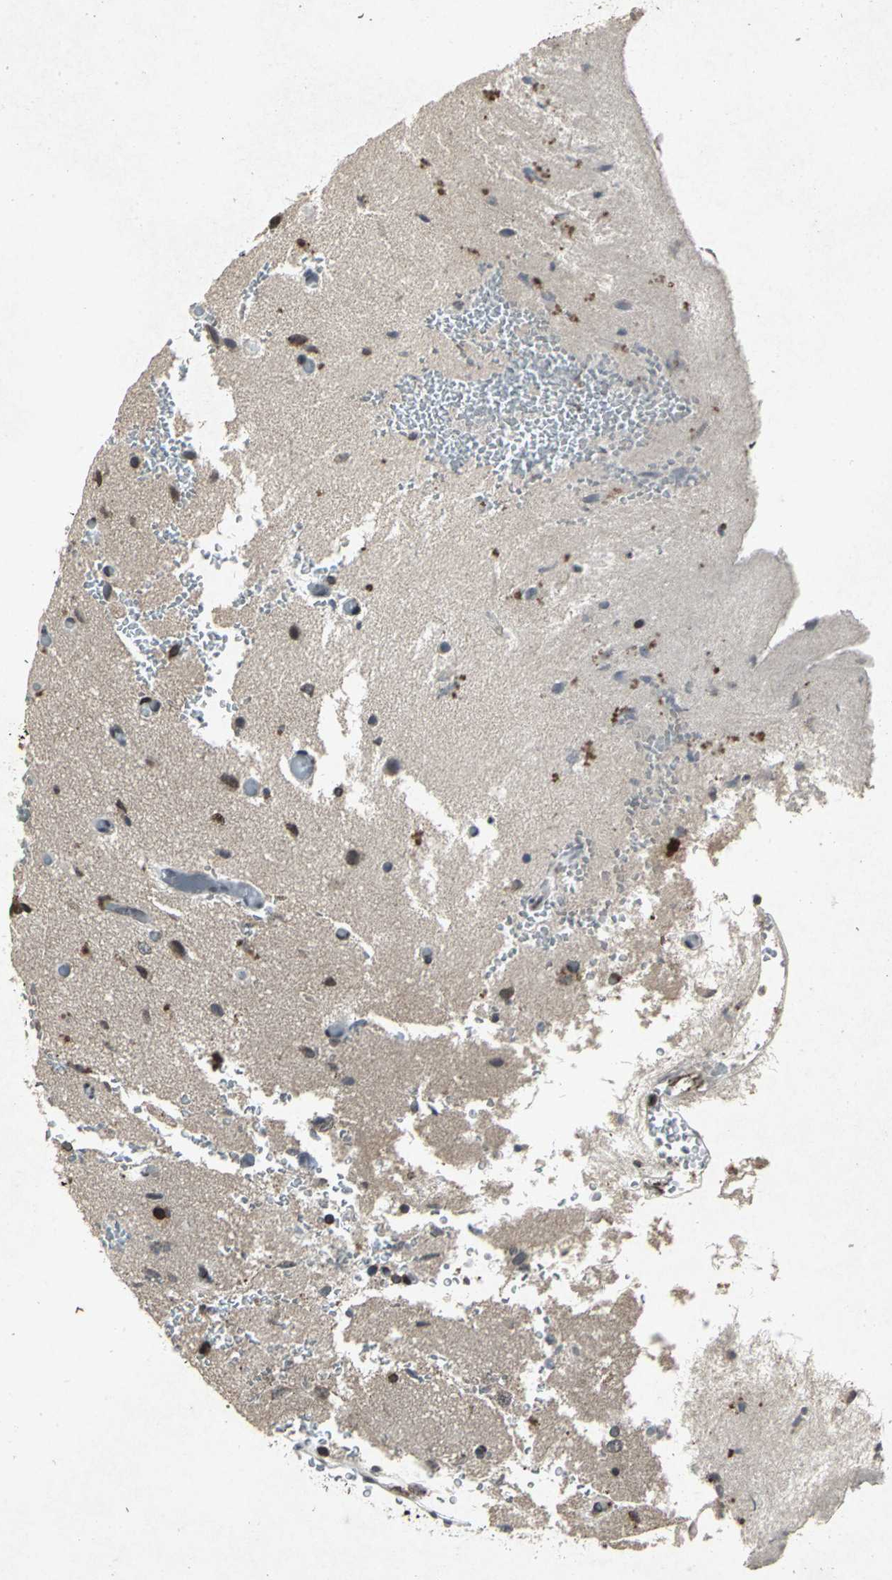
{"staining": {"intensity": "strong", "quantity": ">75%", "location": "cytoplasmic/membranous,nuclear"}, "tissue": "glioma", "cell_type": "Tumor cells", "image_type": "cancer", "snomed": [{"axis": "morphology", "description": "Glioma, malignant, High grade"}, {"axis": "topography", "description": "Brain"}], "caption": "Malignant glioma (high-grade) was stained to show a protein in brown. There is high levels of strong cytoplasmic/membranous and nuclear staining in about >75% of tumor cells.", "gene": "SH2B3", "patient": {"sex": "male", "age": 47}}